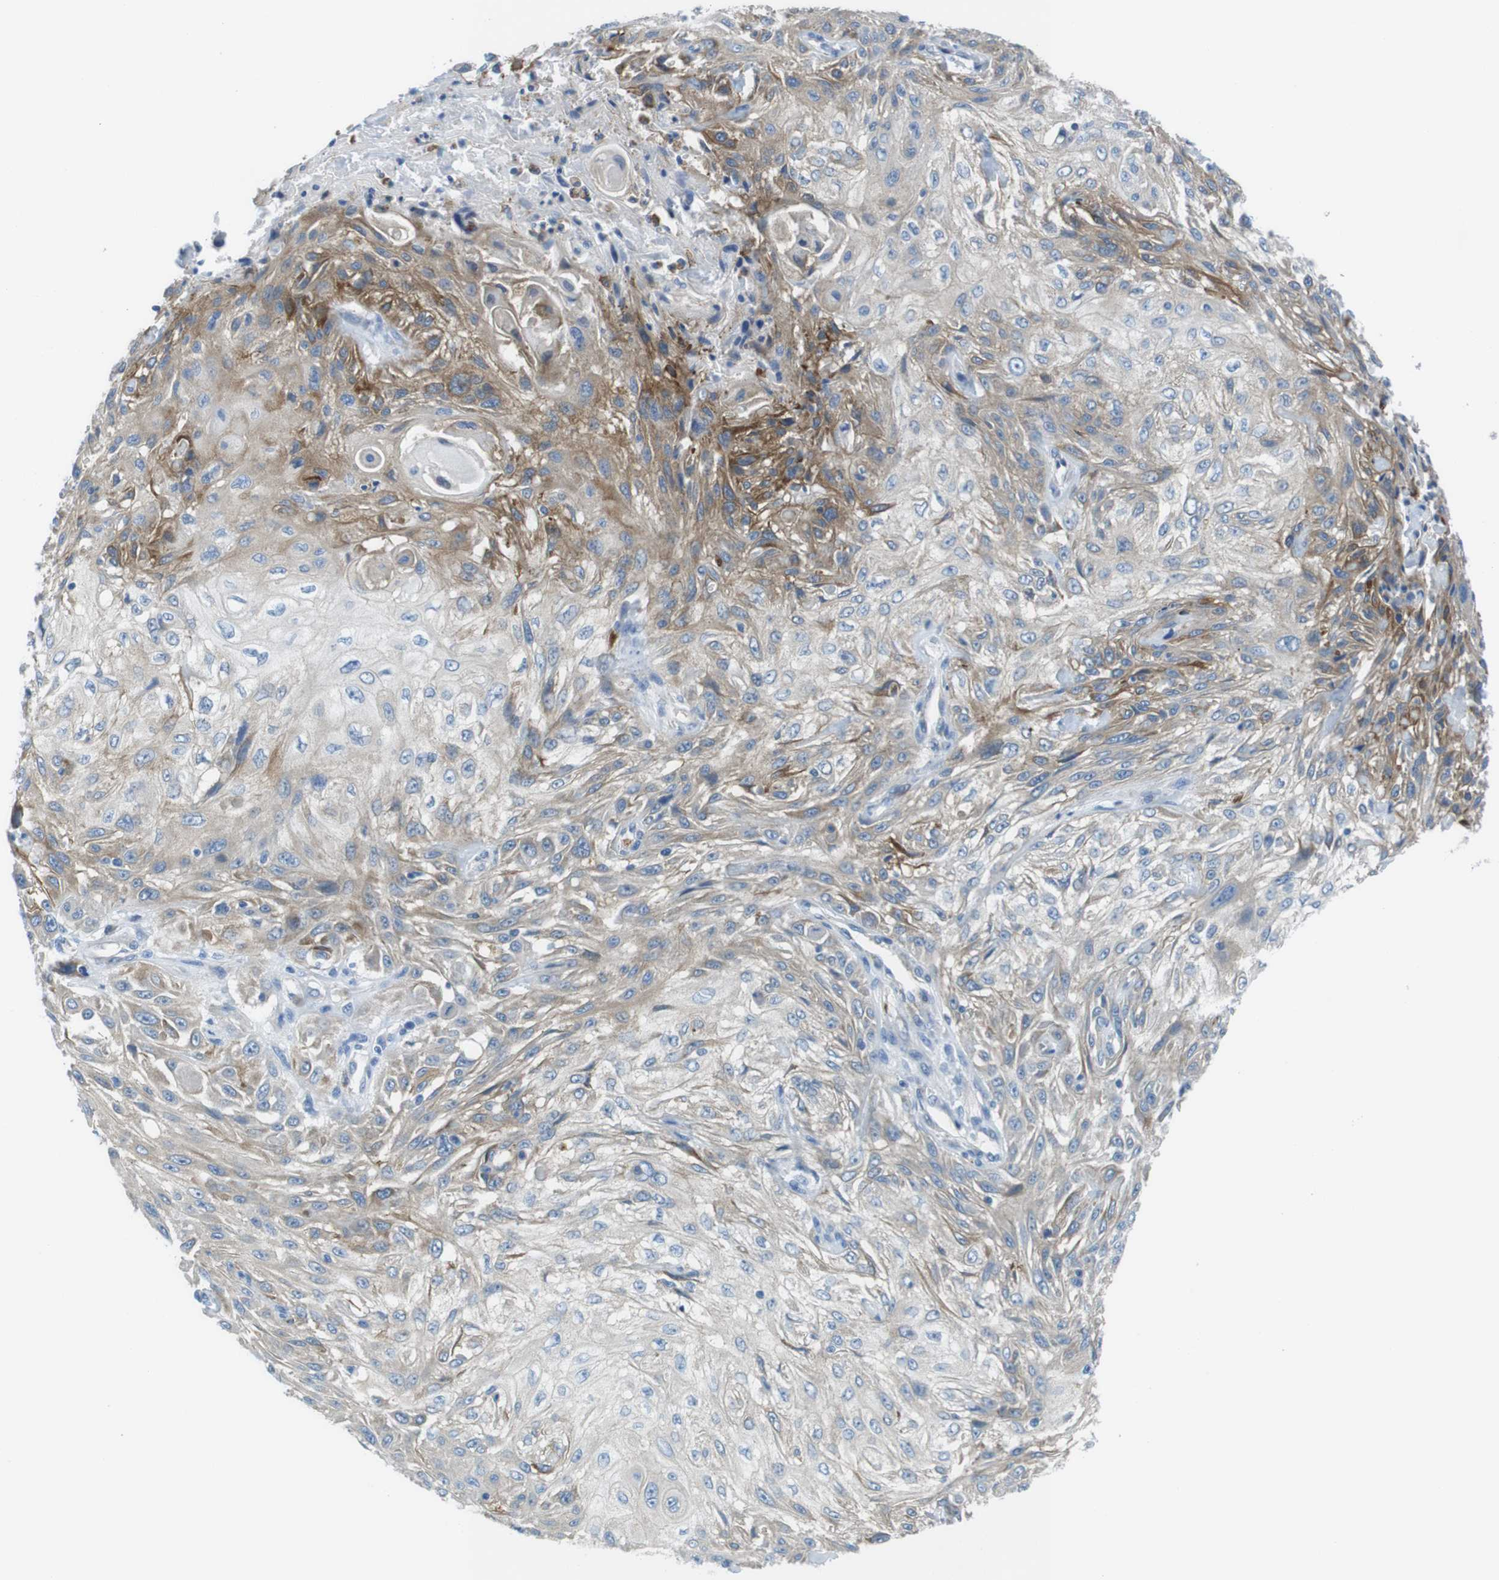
{"staining": {"intensity": "moderate", "quantity": "25%-75%", "location": "cytoplasmic/membranous"}, "tissue": "skin cancer", "cell_type": "Tumor cells", "image_type": "cancer", "snomed": [{"axis": "morphology", "description": "Squamous cell carcinoma, NOS"}, {"axis": "topography", "description": "Skin"}], "caption": "Protein expression analysis of skin squamous cell carcinoma displays moderate cytoplasmic/membranous expression in approximately 25%-75% of tumor cells.", "gene": "EMP2", "patient": {"sex": "male", "age": 75}}